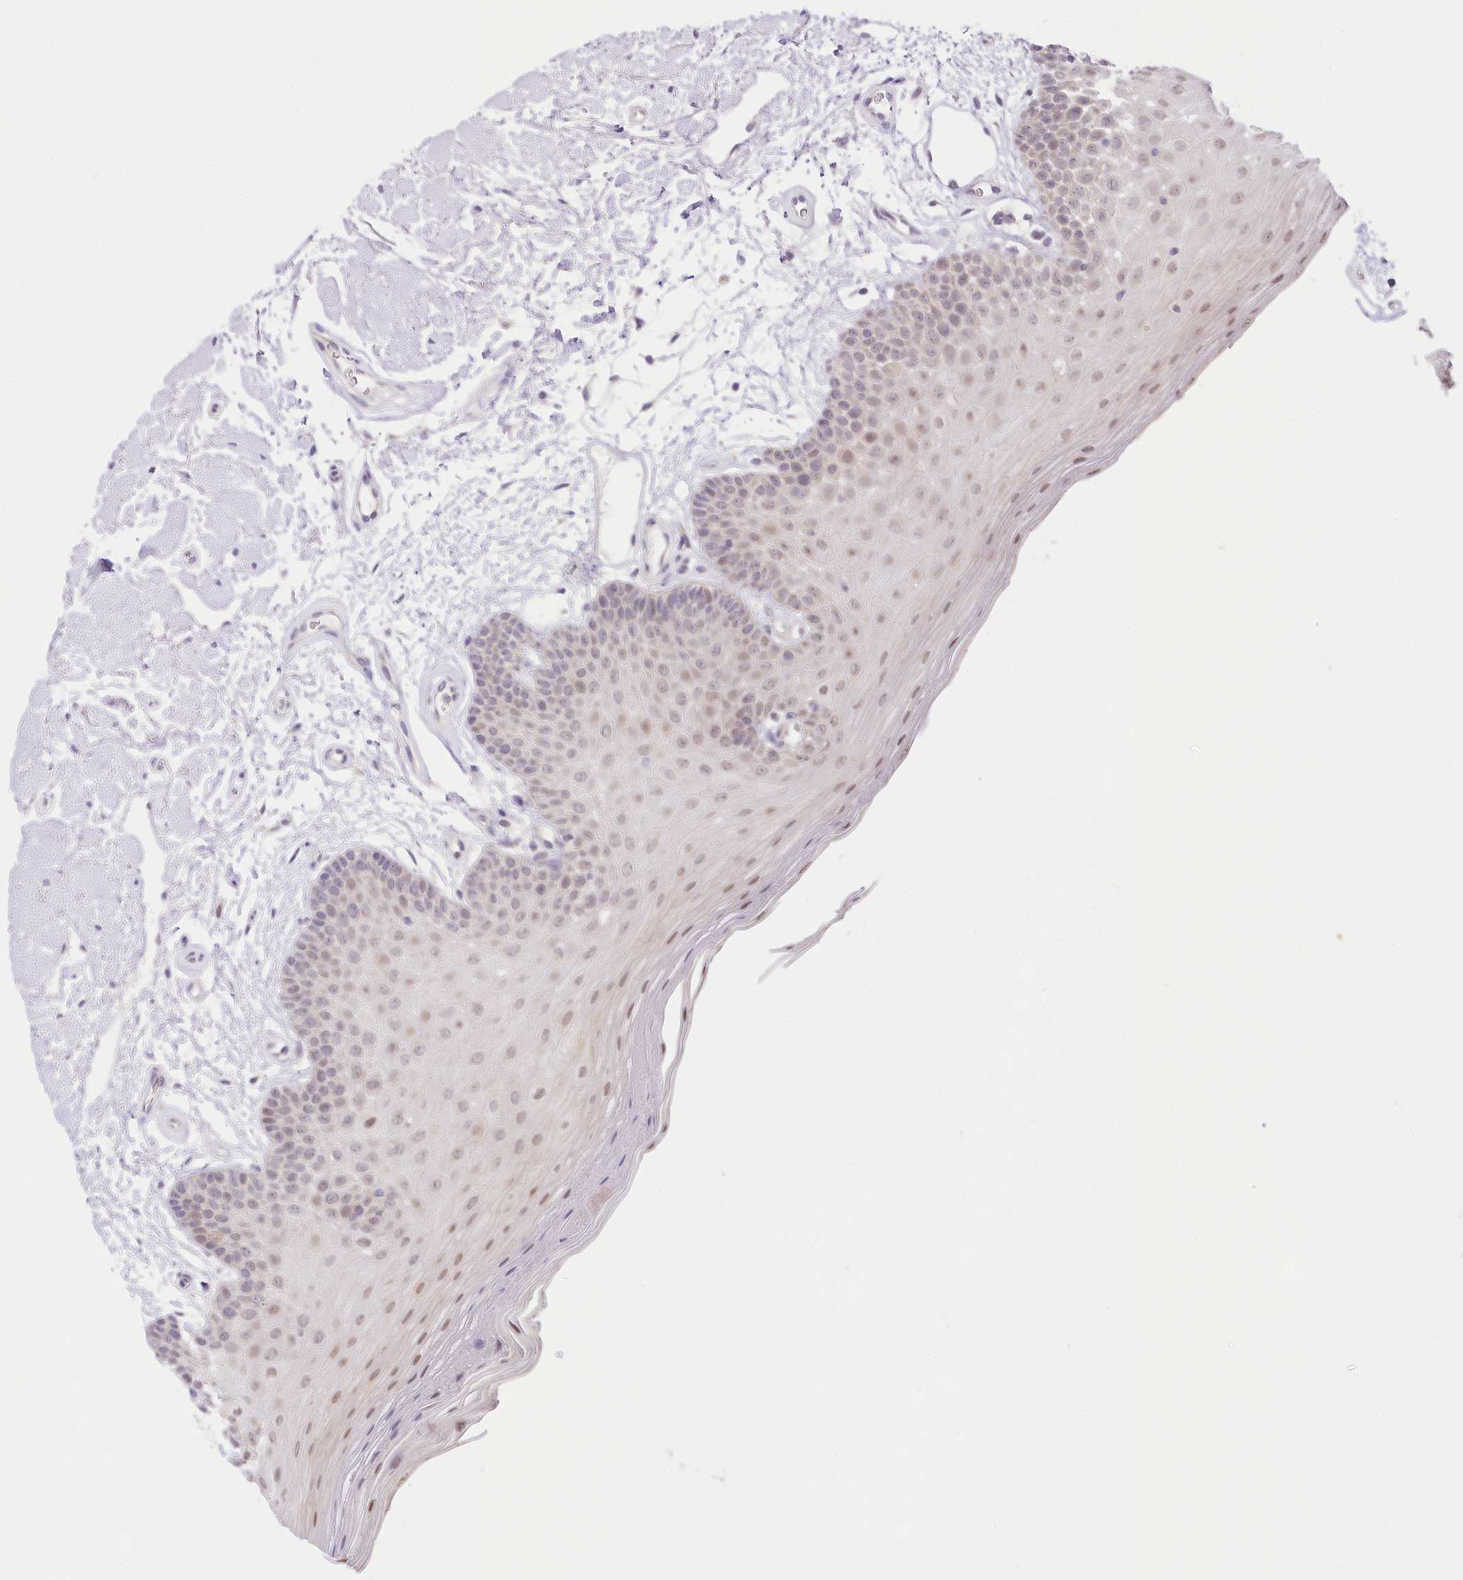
{"staining": {"intensity": "weak", "quantity": "<25%", "location": "nuclear"}, "tissue": "oral mucosa", "cell_type": "Squamous epithelial cells", "image_type": "normal", "snomed": [{"axis": "morphology", "description": "Normal tissue, NOS"}, {"axis": "topography", "description": "Oral tissue"}], "caption": "Human oral mucosa stained for a protein using IHC reveals no staining in squamous epithelial cells.", "gene": "CCDC30", "patient": {"sex": "male", "age": 62}}